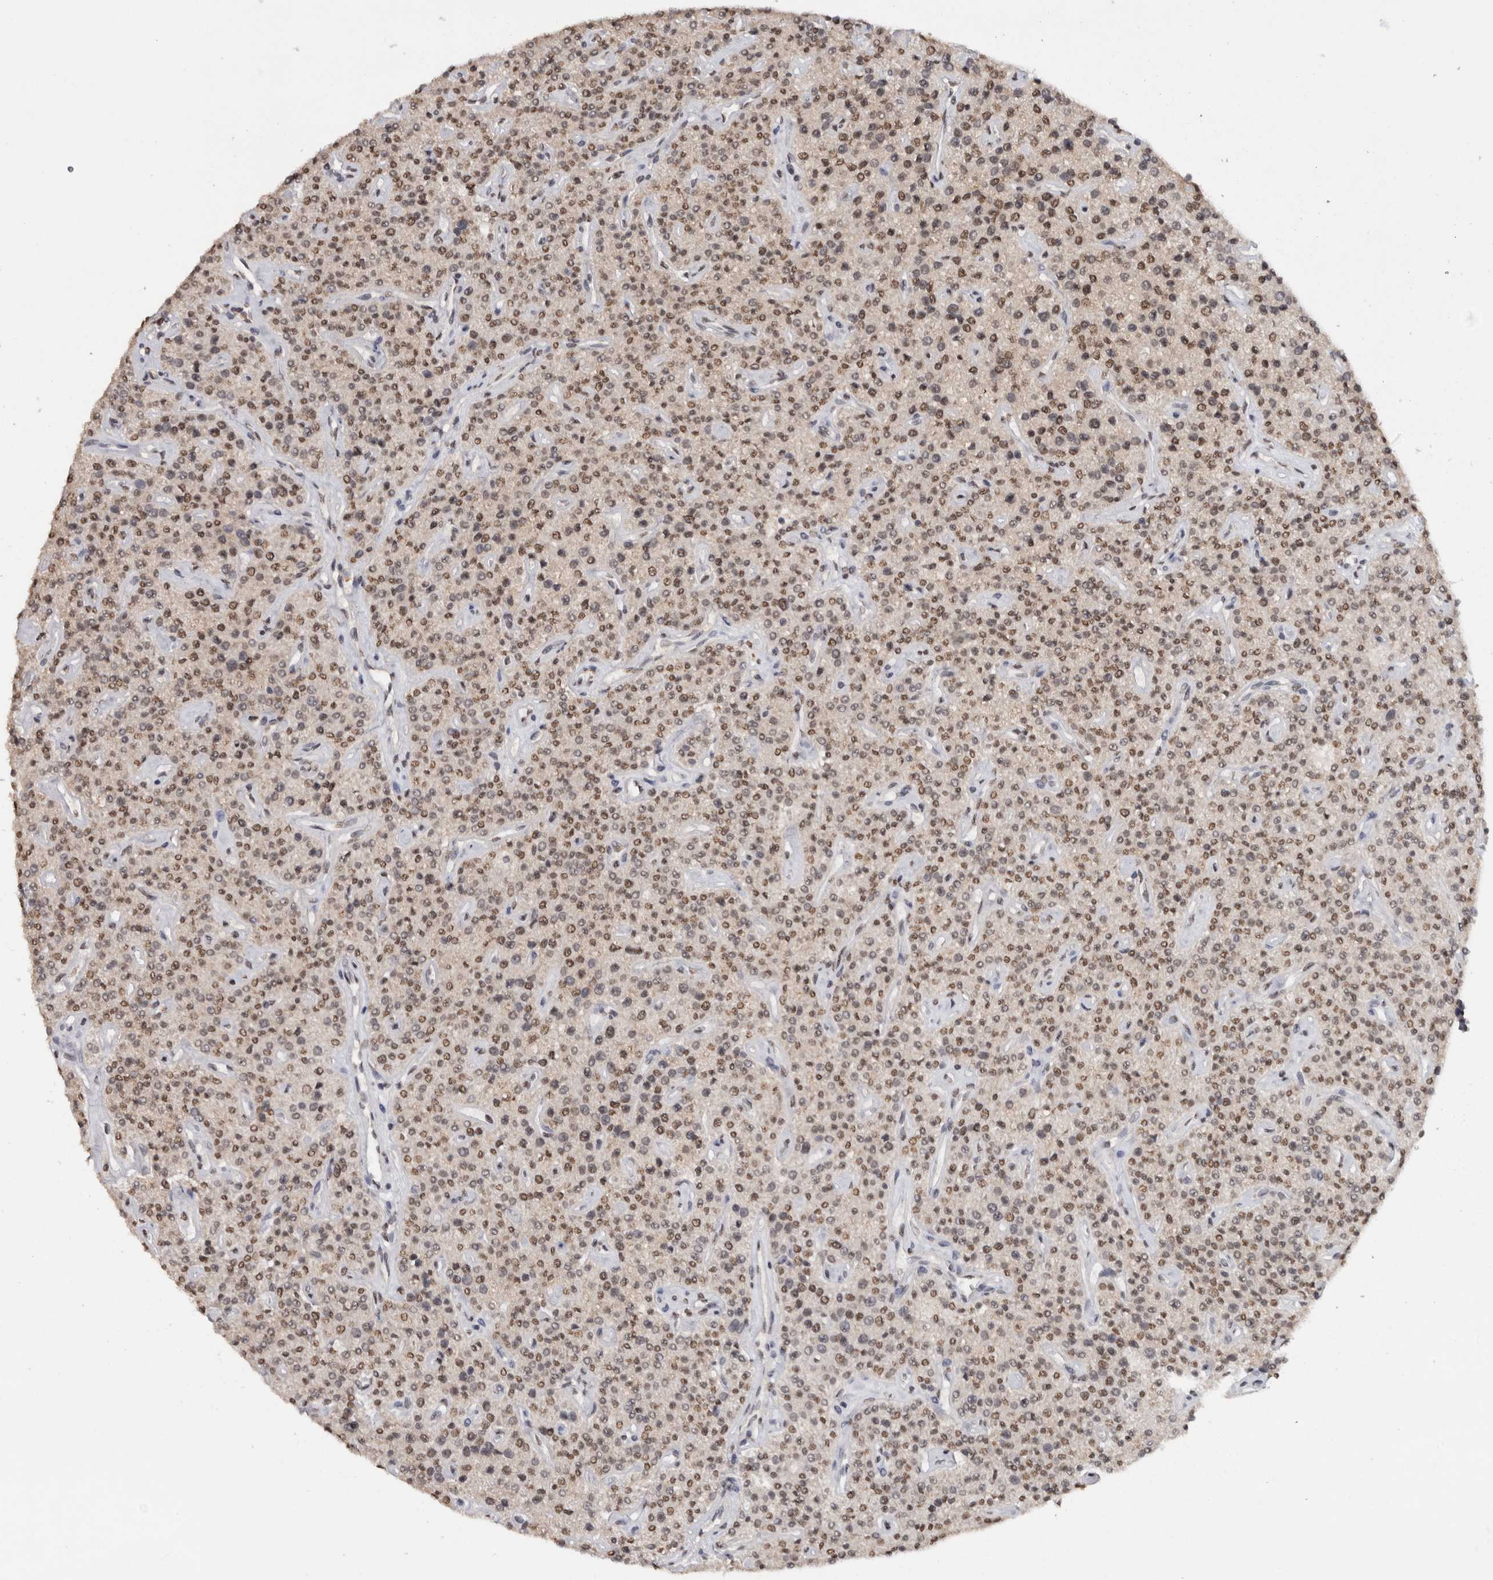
{"staining": {"intensity": "moderate", "quantity": ">75%", "location": "cytoplasmic/membranous,nuclear"}, "tissue": "parathyroid gland", "cell_type": "Glandular cells", "image_type": "normal", "snomed": [{"axis": "morphology", "description": "Normal tissue, NOS"}, {"axis": "topography", "description": "Parathyroid gland"}], "caption": "A brown stain labels moderate cytoplasmic/membranous,nuclear expression of a protein in glandular cells of benign human parathyroid gland.", "gene": "RPS6KA2", "patient": {"sex": "male", "age": 46}}